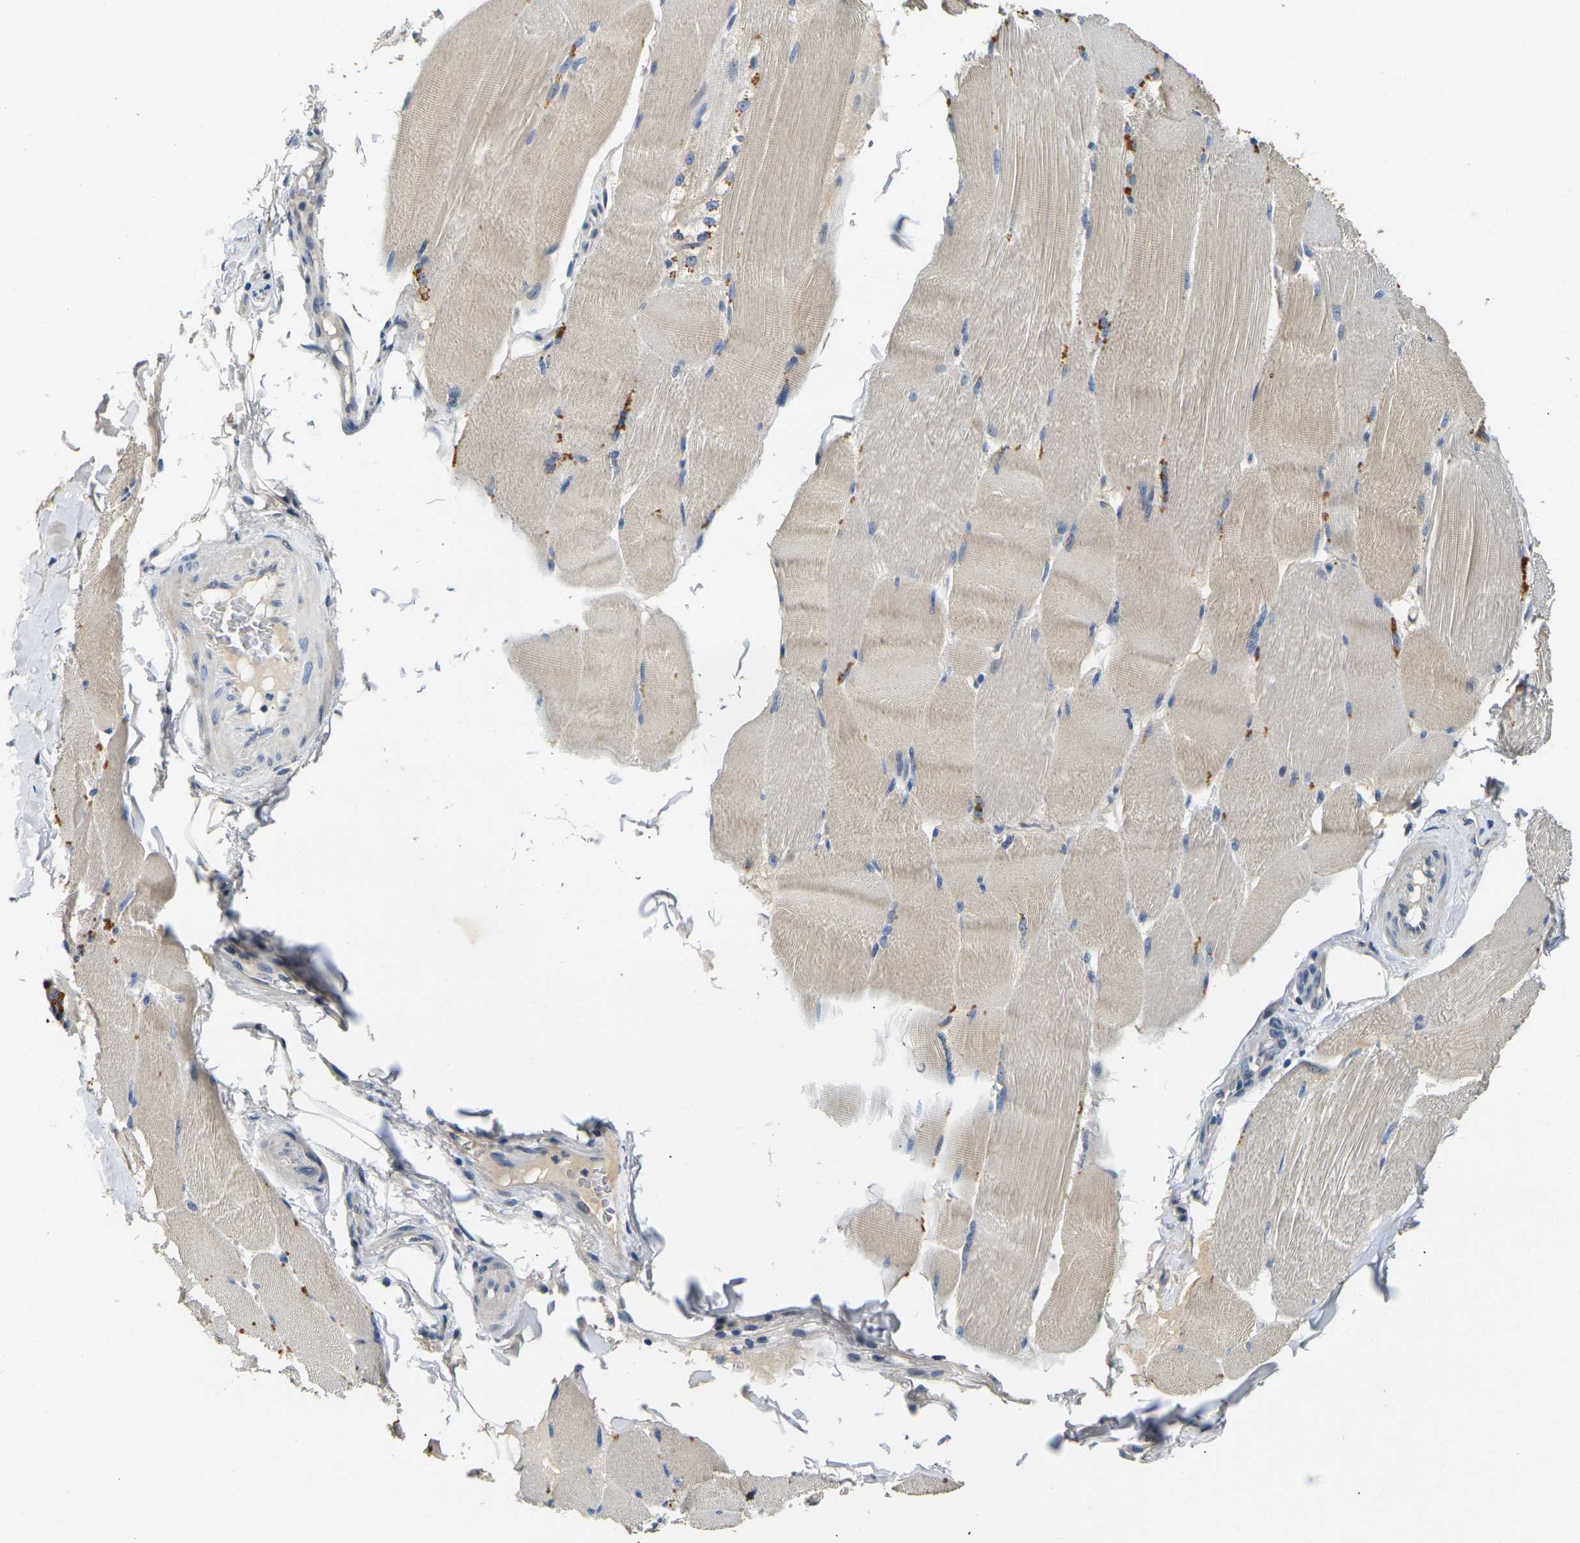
{"staining": {"intensity": "weak", "quantity": "<25%", "location": "cytoplasmic/membranous"}, "tissue": "skeletal muscle", "cell_type": "Myocytes", "image_type": "normal", "snomed": [{"axis": "morphology", "description": "Normal tissue, NOS"}, {"axis": "topography", "description": "Skin"}, {"axis": "topography", "description": "Skeletal muscle"}], "caption": "Immunohistochemistry micrograph of benign skeletal muscle stained for a protein (brown), which reveals no staining in myocytes.", "gene": "SHISAL2B", "patient": {"sex": "male", "age": 83}}